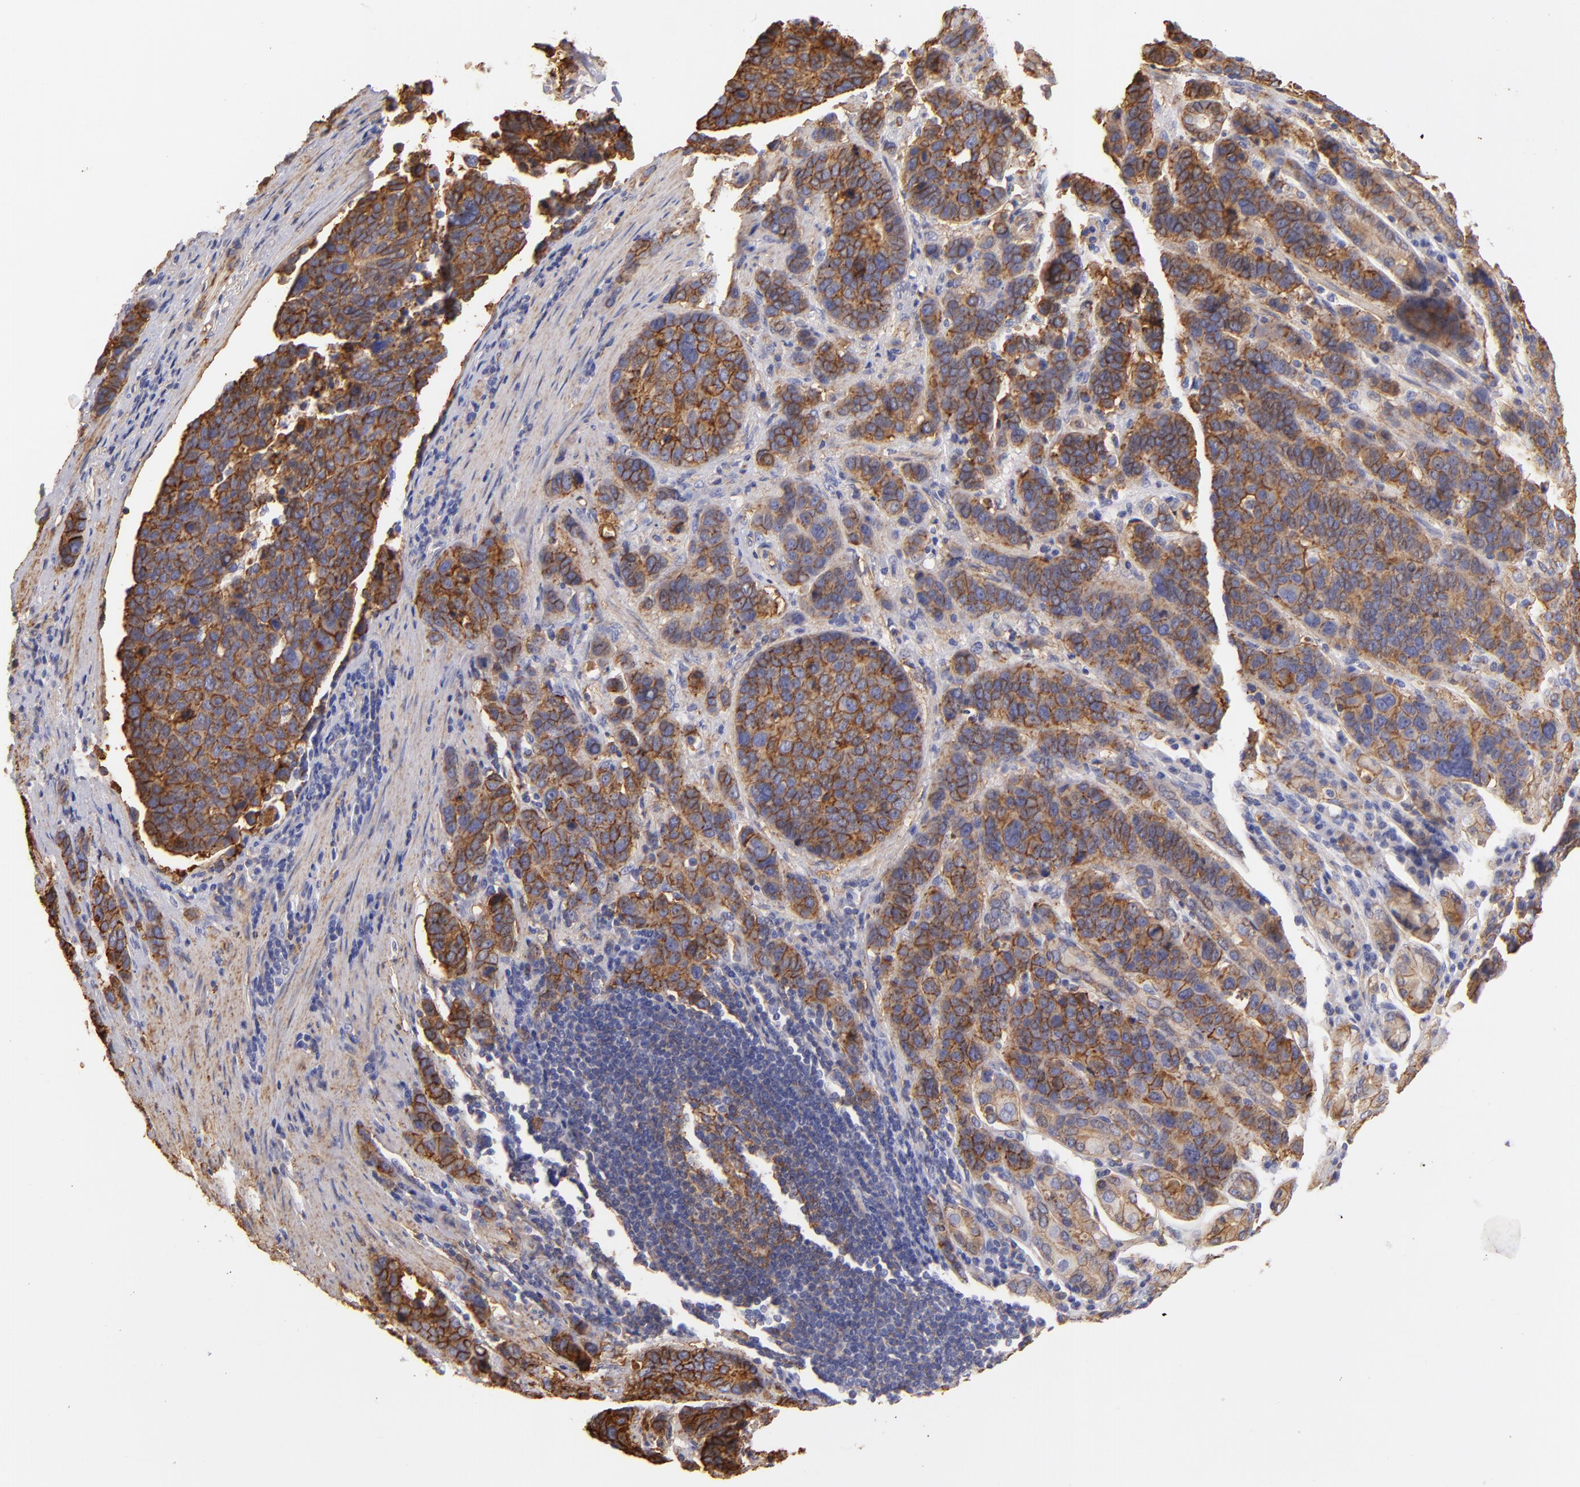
{"staining": {"intensity": "moderate", "quantity": "25%-75%", "location": "cytoplasmic/membranous"}, "tissue": "stomach cancer", "cell_type": "Tumor cells", "image_type": "cancer", "snomed": [{"axis": "morphology", "description": "Adenocarcinoma, NOS"}, {"axis": "topography", "description": "Stomach, upper"}], "caption": "Approximately 25%-75% of tumor cells in stomach adenocarcinoma exhibit moderate cytoplasmic/membranous protein expression as visualized by brown immunohistochemical staining.", "gene": "CD151", "patient": {"sex": "male", "age": 71}}